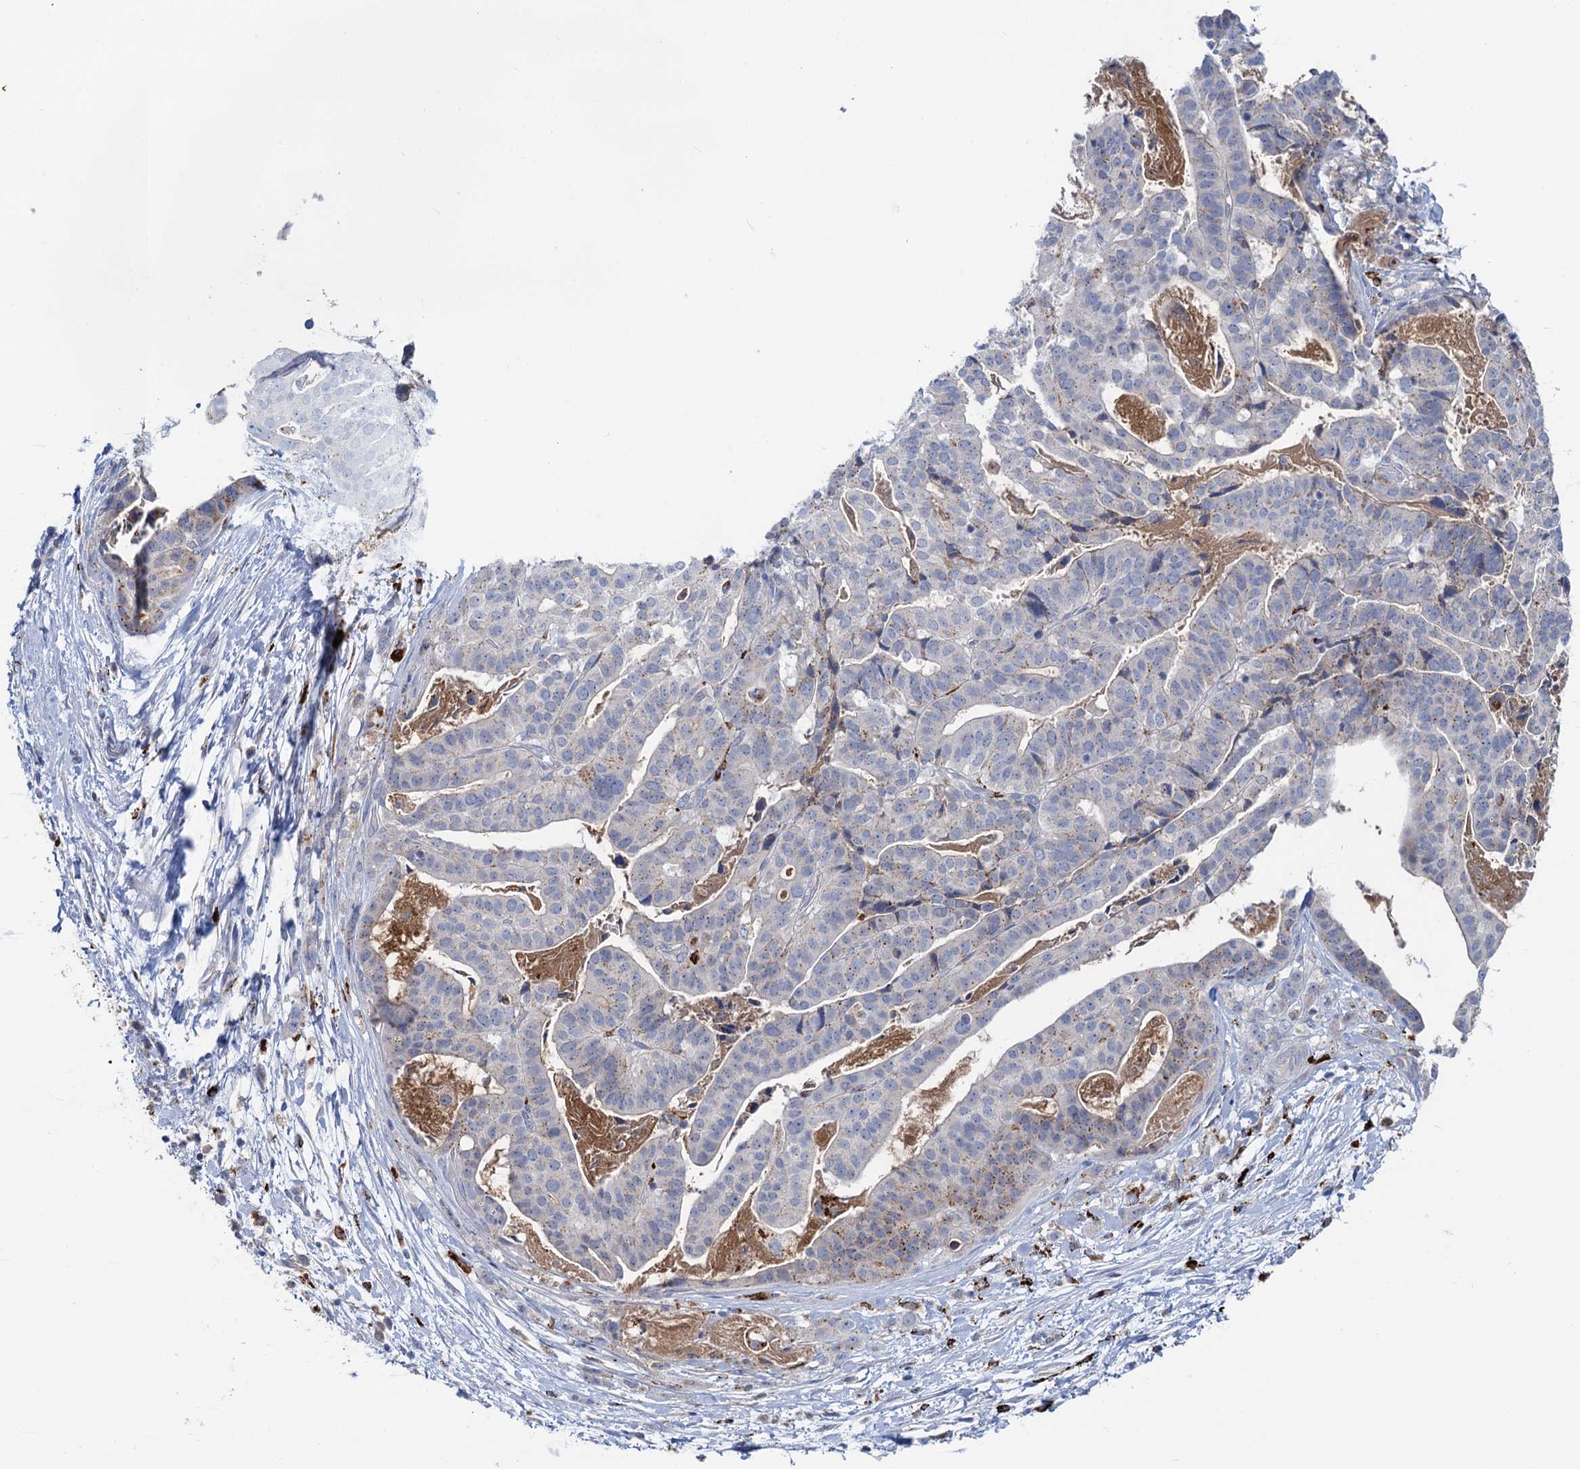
{"staining": {"intensity": "weak", "quantity": "<25%", "location": "cytoplasmic/membranous"}, "tissue": "stomach cancer", "cell_type": "Tumor cells", "image_type": "cancer", "snomed": [{"axis": "morphology", "description": "Adenocarcinoma, NOS"}, {"axis": "topography", "description": "Stomach"}], "caption": "This image is of stomach adenocarcinoma stained with IHC to label a protein in brown with the nuclei are counter-stained blue. There is no expression in tumor cells. (DAB (3,3'-diaminobenzidine) immunohistochemistry visualized using brightfield microscopy, high magnification).", "gene": "ANKS3", "patient": {"sex": "male", "age": 48}}